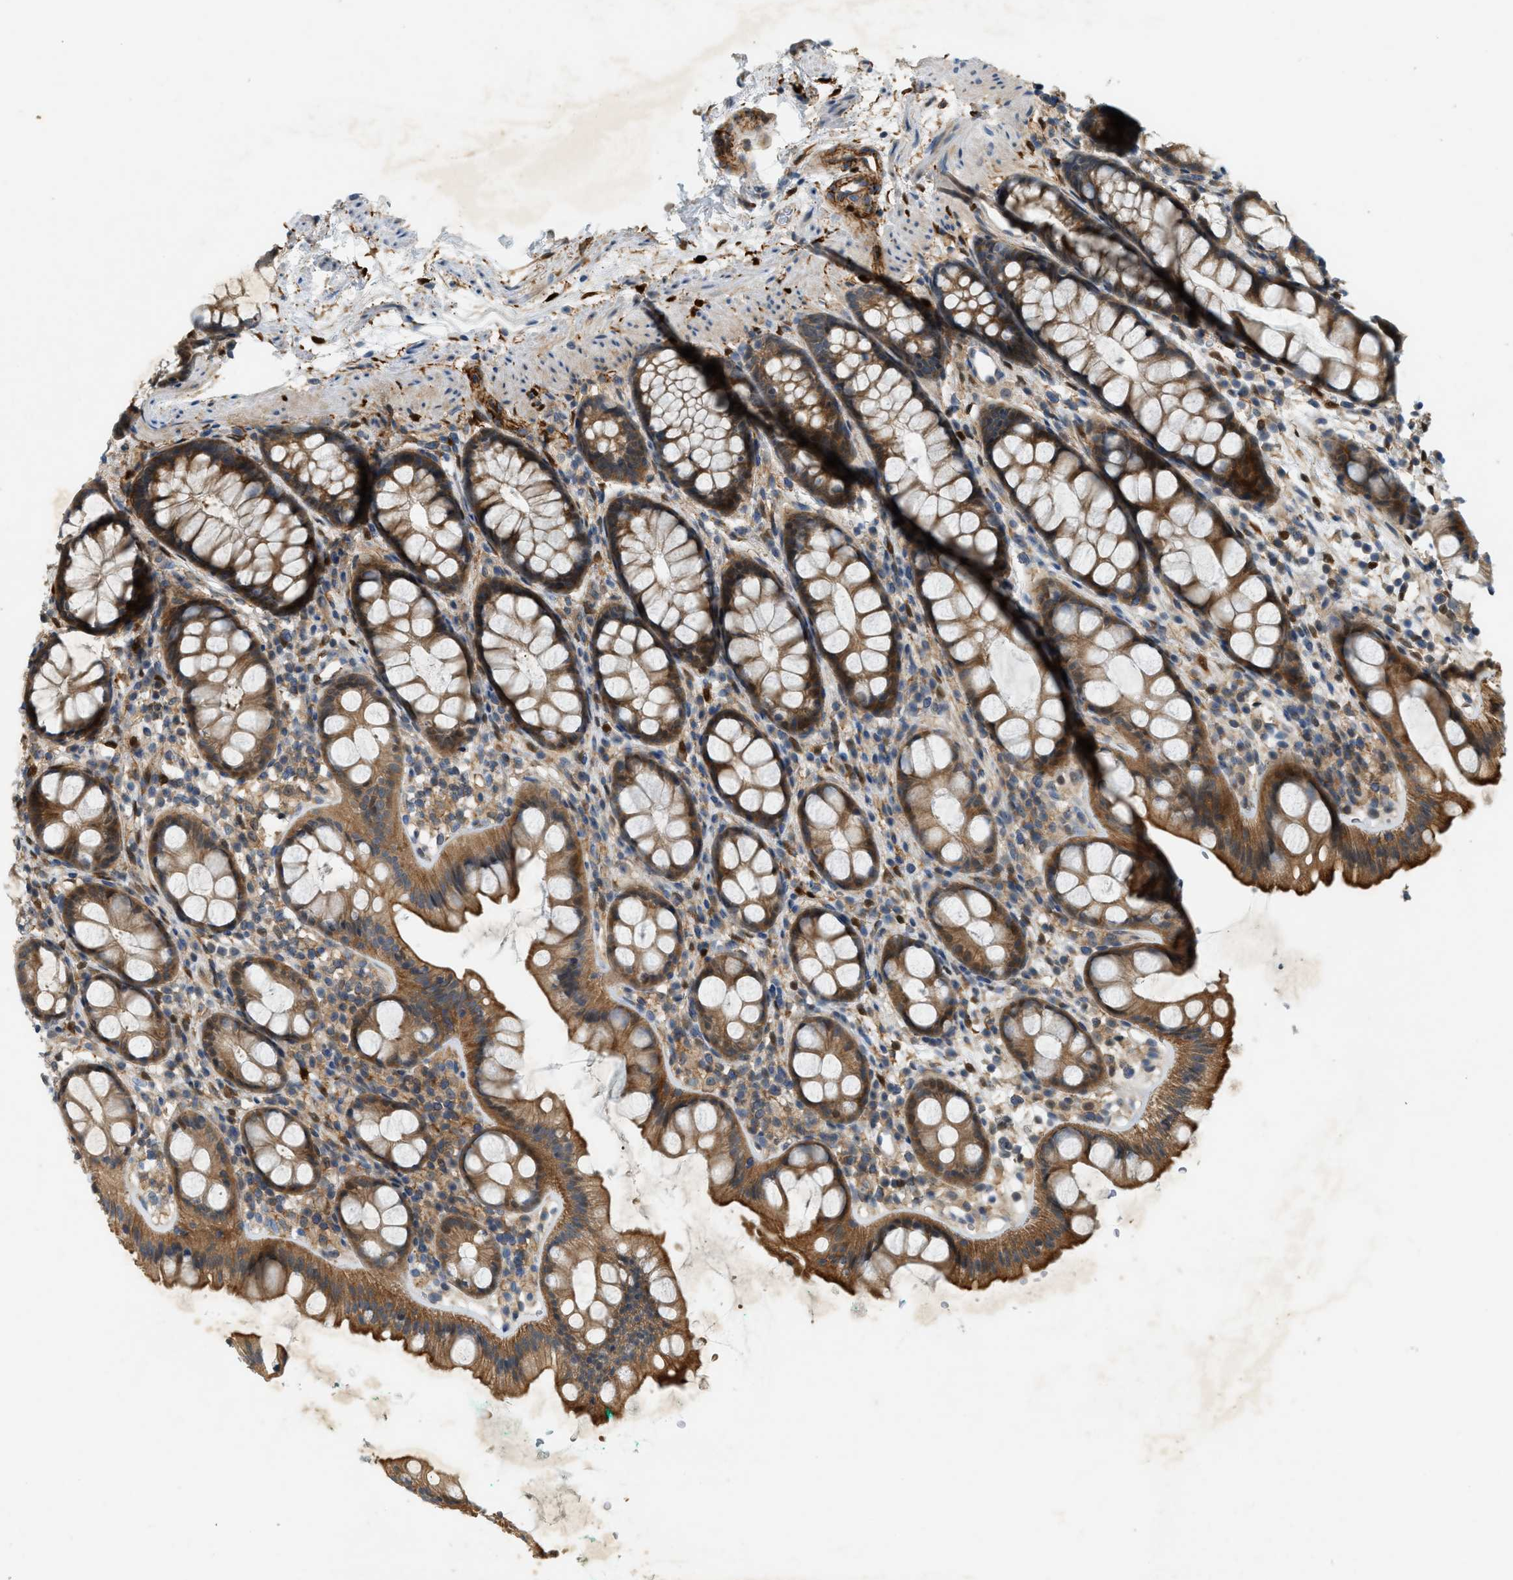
{"staining": {"intensity": "moderate", "quantity": ">75%", "location": "cytoplasmic/membranous"}, "tissue": "rectum", "cell_type": "Glandular cells", "image_type": "normal", "snomed": [{"axis": "morphology", "description": "Normal tissue, NOS"}, {"axis": "topography", "description": "Rectum"}], "caption": "Human rectum stained with a protein marker displays moderate staining in glandular cells.", "gene": "PDCL3", "patient": {"sex": "female", "age": 65}}